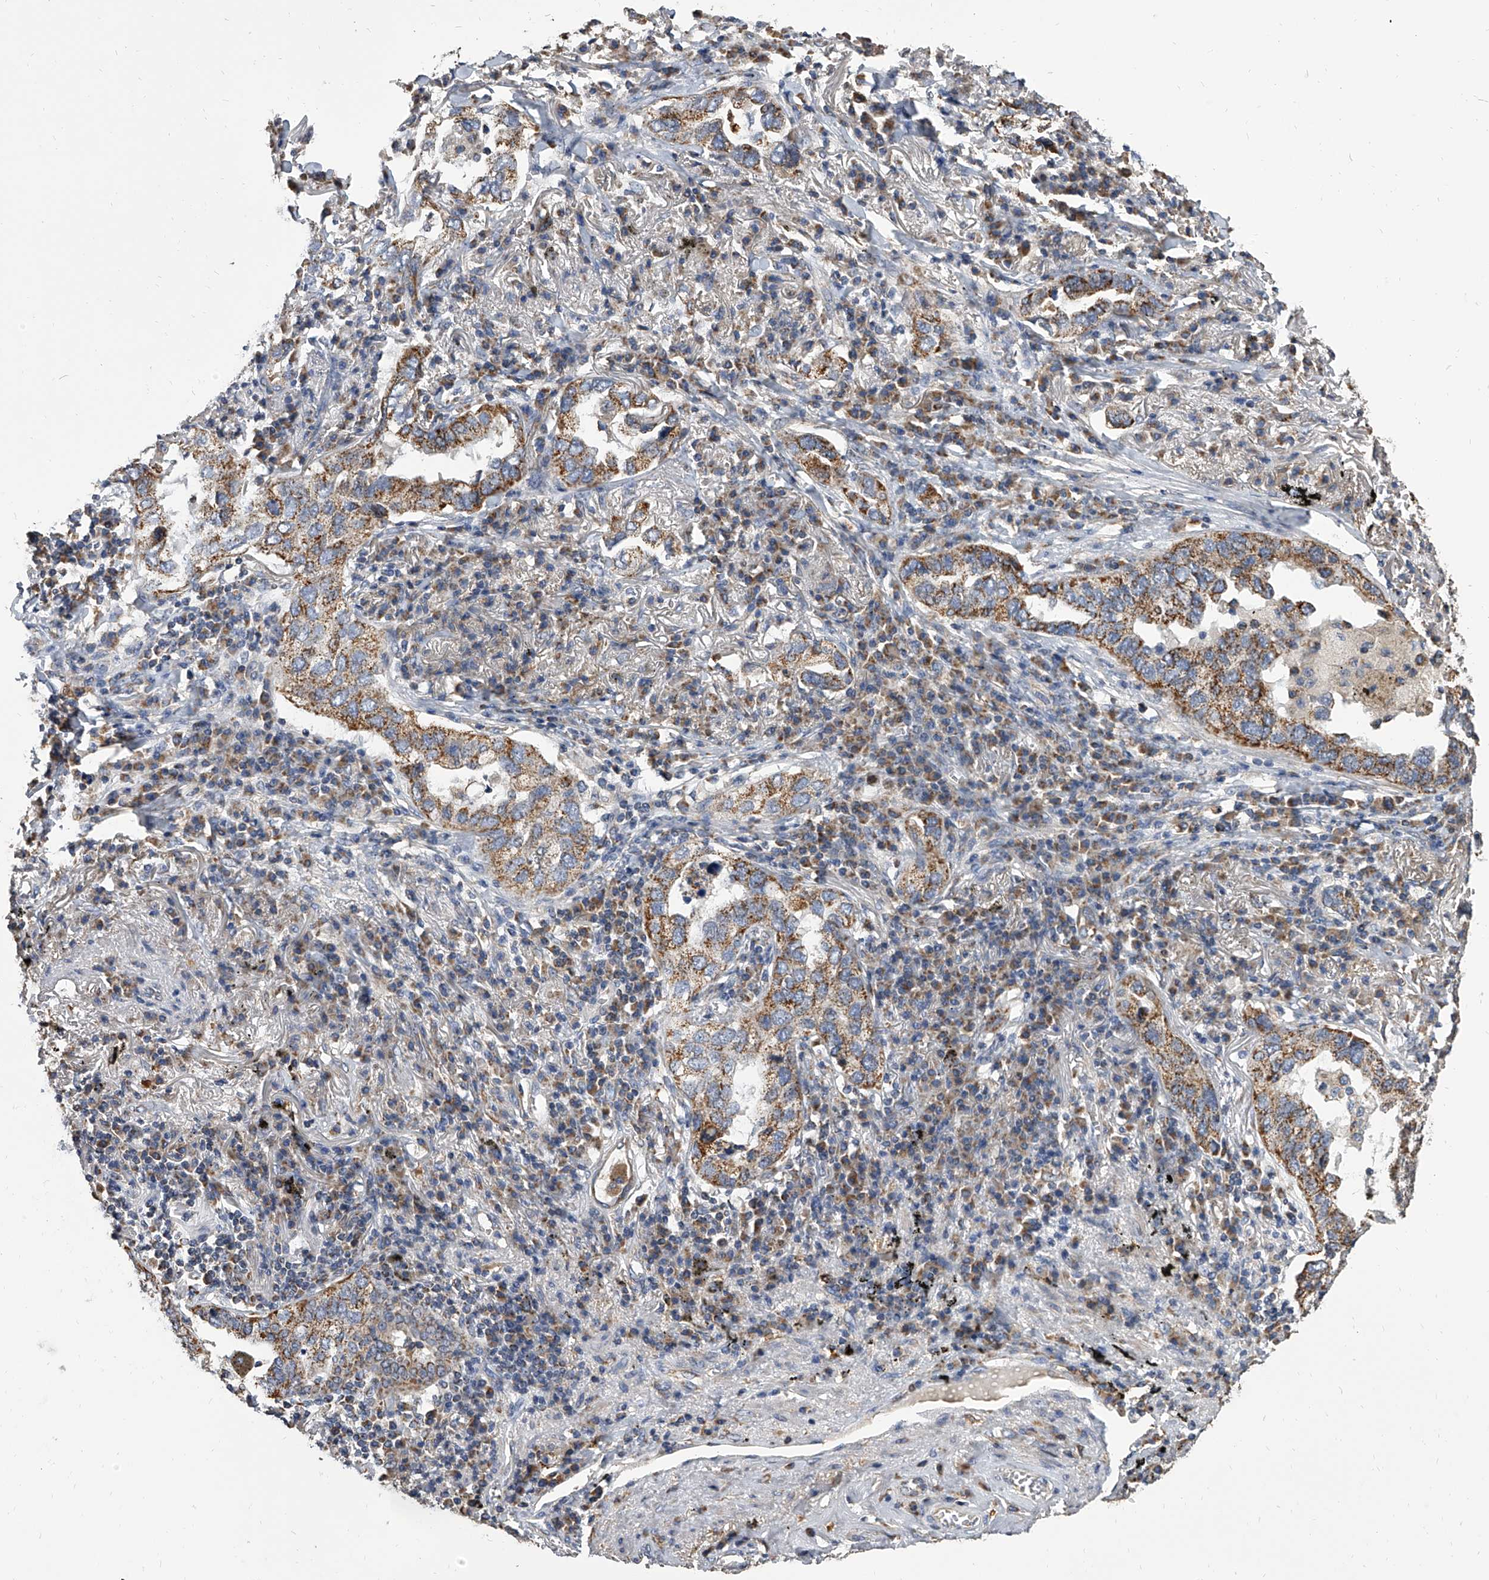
{"staining": {"intensity": "moderate", "quantity": ">75%", "location": "cytoplasmic/membranous"}, "tissue": "lung cancer", "cell_type": "Tumor cells", "image_type": "cancer", "snomed": [{"axis": "morphology", "description": "Adenocarcinoma, NOS"}, {"axis": "topography", "description": "Lung"}], "caption": "High-magnification brightfield microscopy of adenocarcinoma (lung) stained with DAB (3,3'-diaminobenzidine) (brown) and counterstained with hematoxylin (blue). tumor cells exhibit moderate cytoplasmic/membranous staining is present in about>75% of cells. The staining is performed using DAB brown chromogen to label protein expression. The nuclei are counter-stained blue using hematoxylin.", "gene": "MRPL28", "patient": {"sex": "male", "age": 65}}